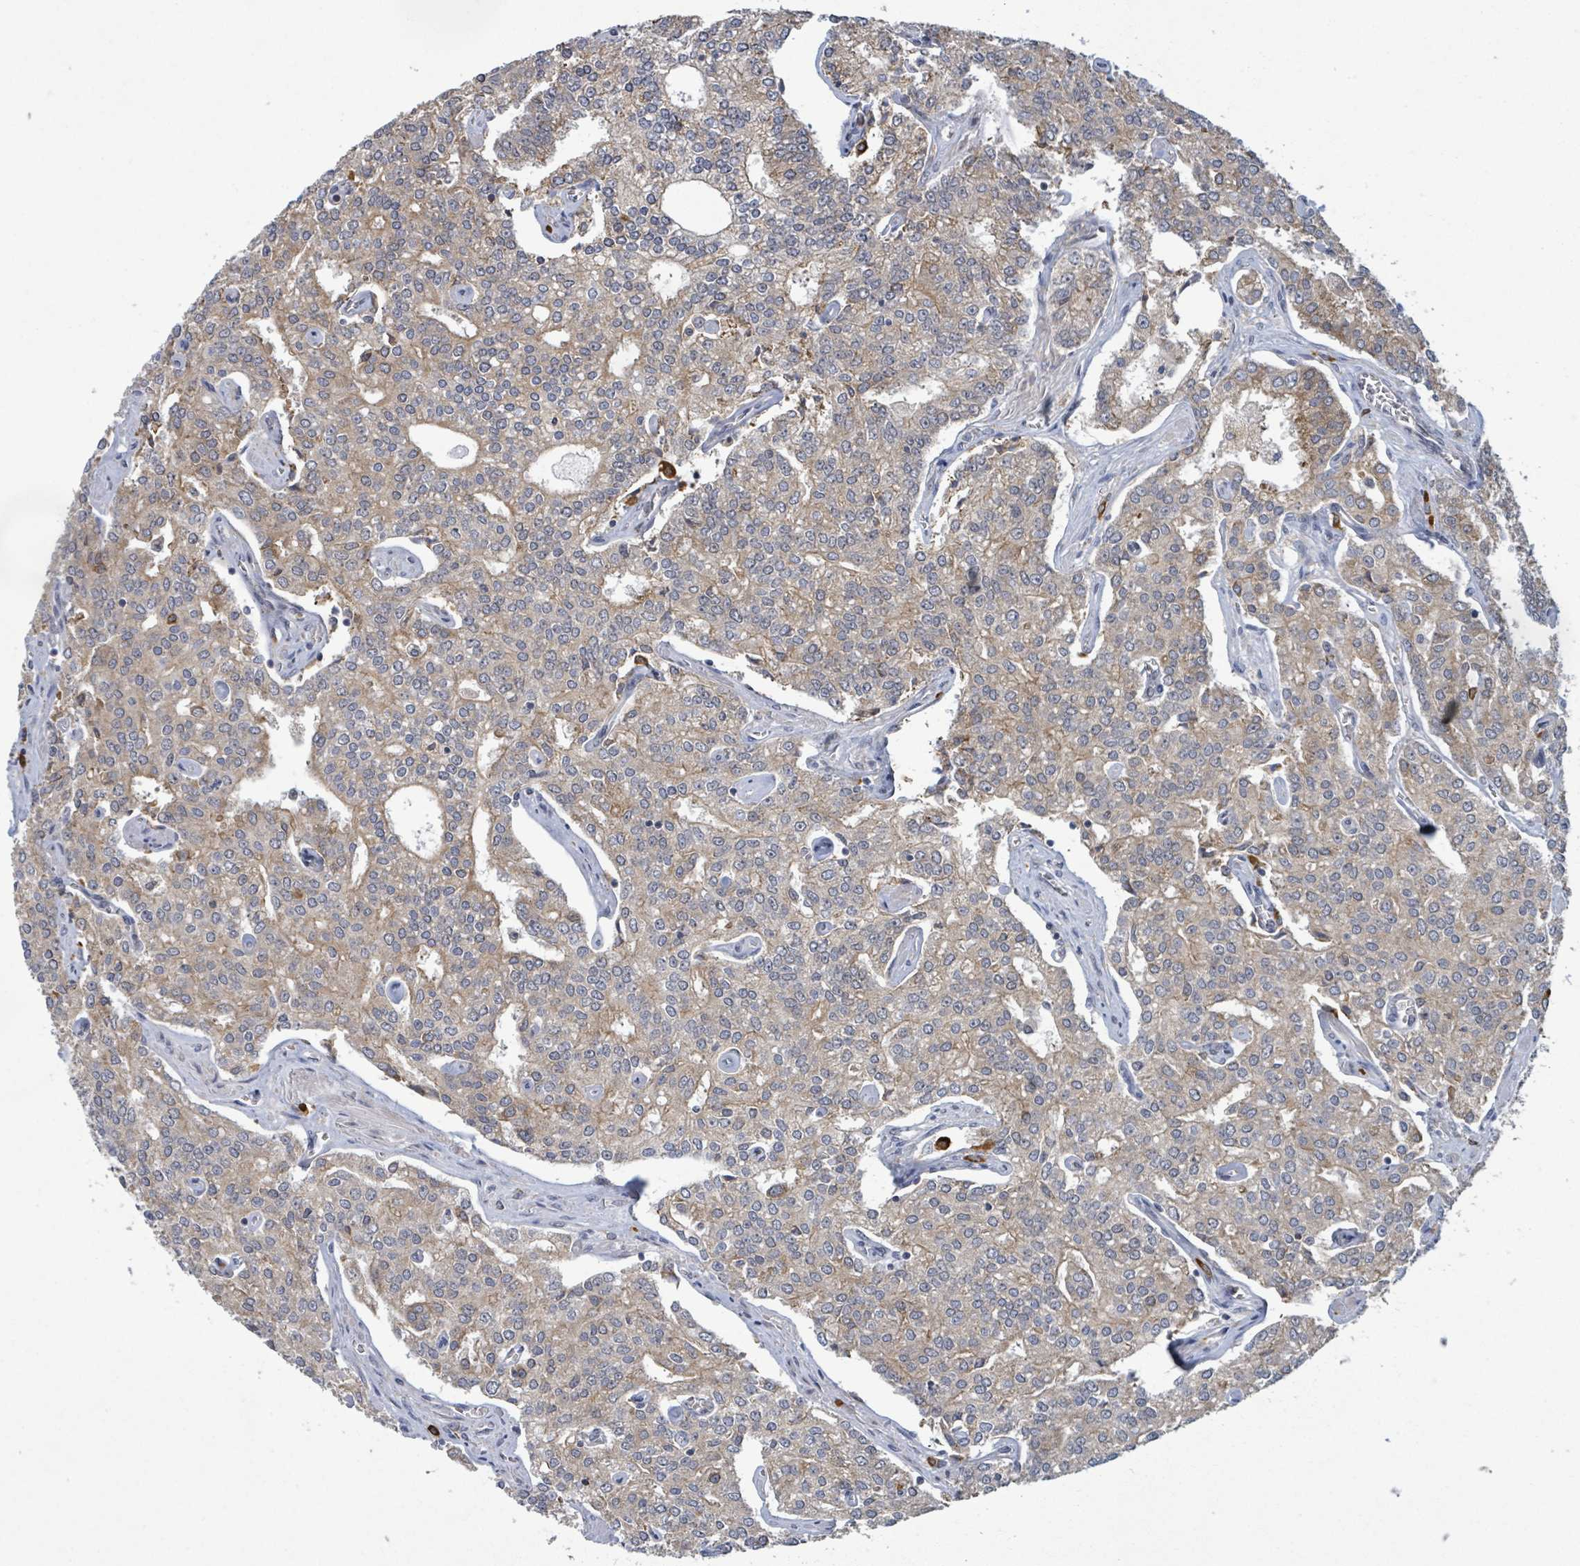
{"staining": {"intensity": "weak", "quantity": "25%-75%", "location": "cytoplasmic/membranous"}, "tissue": "prostate cancer", "cell_type": "Tumor cells", "image_type": "cancer", "snomed": [{"axis": "morphology", "description": "Adenocarcinoma, High grade"}, {"axis": "topography", "description": "Prostate"}], "caption": "The image displays immunohistochemical staining of prostate cancer (high-grade adenocarcinoma). There is weak cytoplasmic/membranous expression is identified in approximately 25%-75% of tumor cells. The staining is performed using DAB (3,3'-diaminobenzidine) brown chromogen to label protein expression. The nuclei are counter-stained blue using hematoxylin.", "gene": "SHROOM2", "patient": {"sex": "male", "age": 71}}